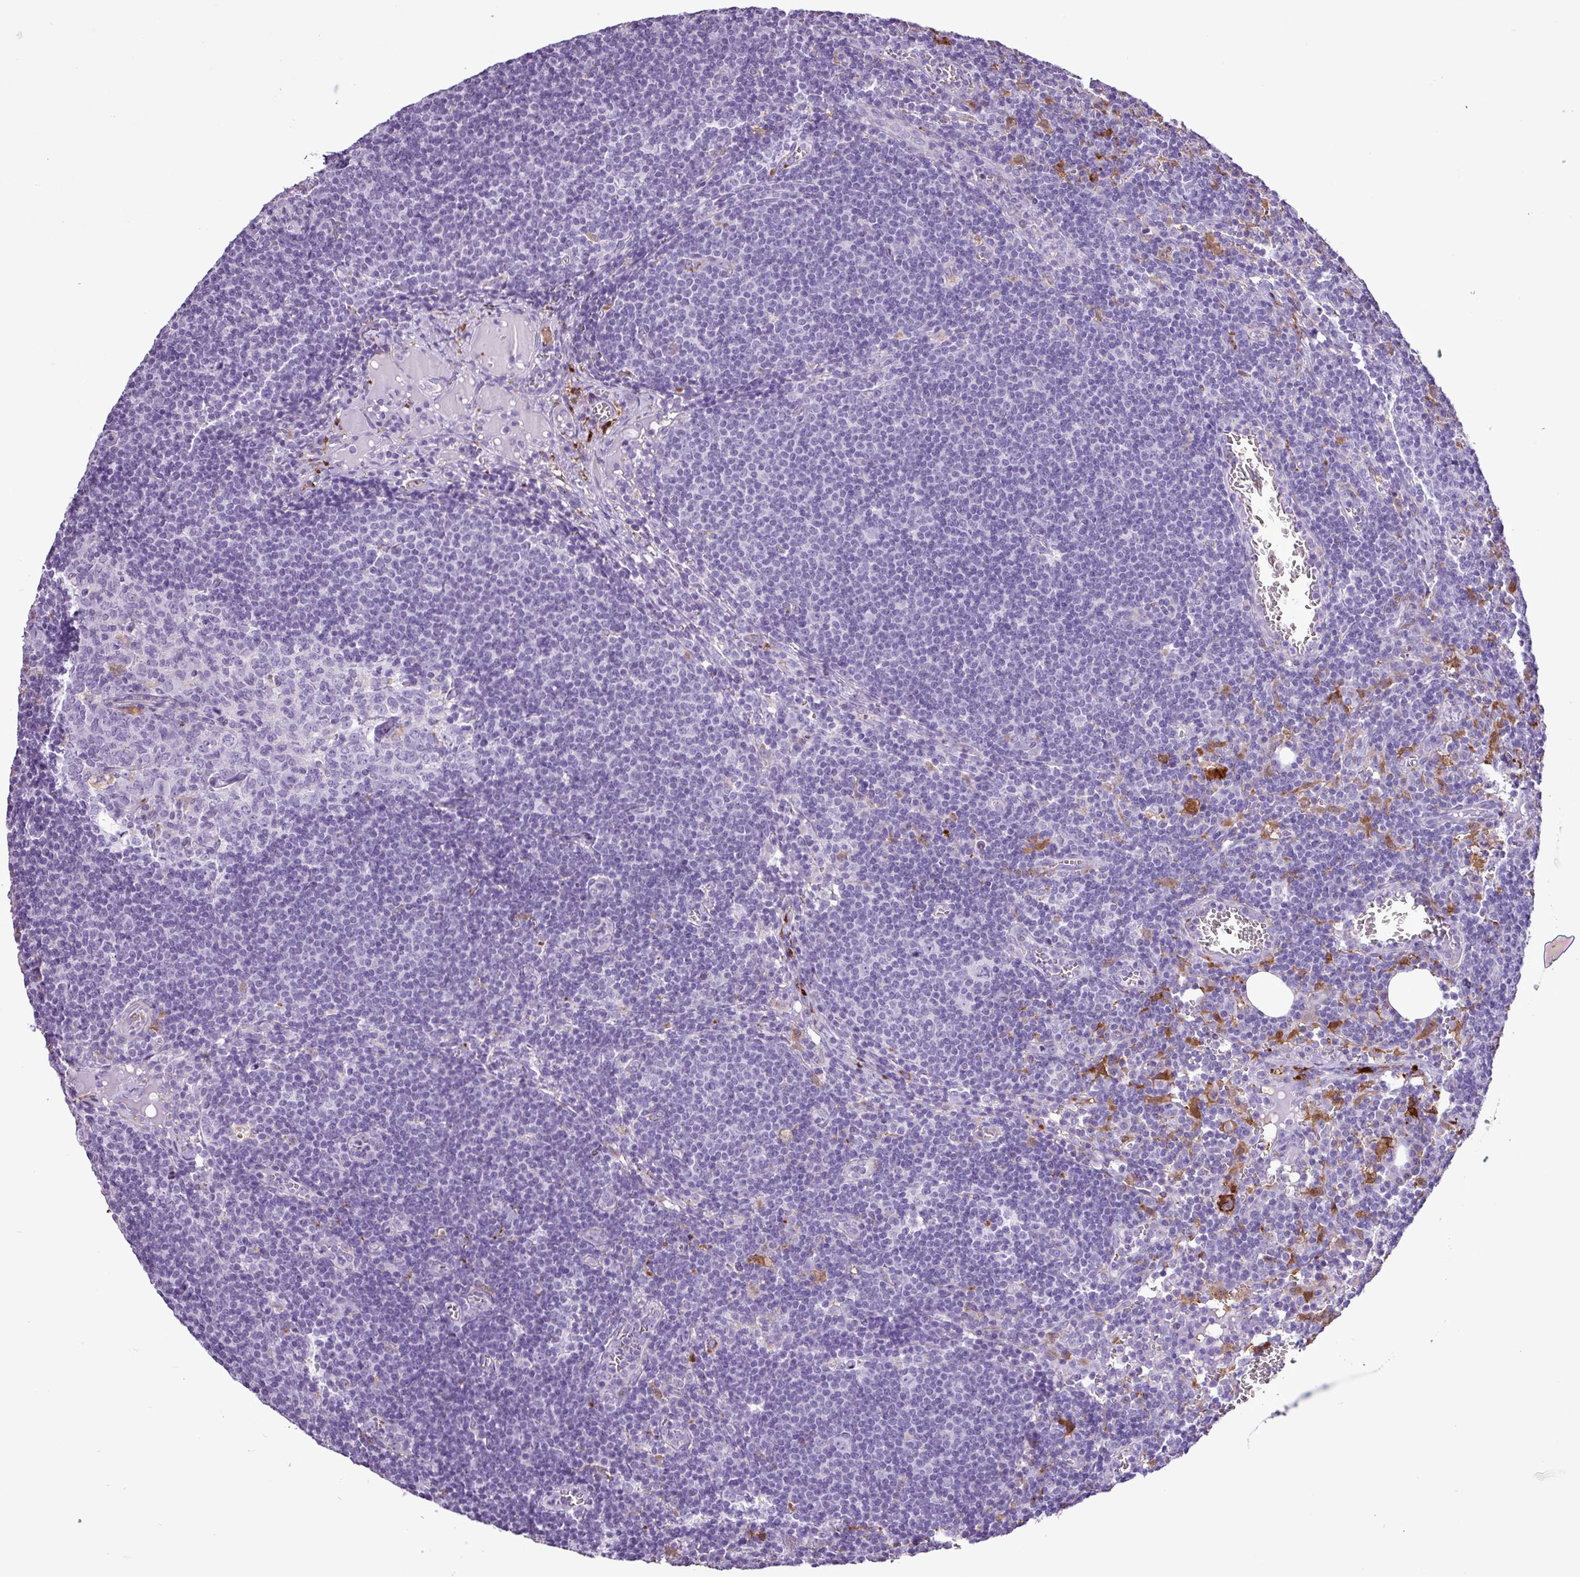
{"staining": {"intensity": "negative", "quantity": "none", "location": "none"}, "tissue": "lymph node", "cell_type": "Non-germinal center cells", "image_type": "normal", "snomed": [{"axis": "morphology", "description": "Normal tissue, NOS"}, {"axis": "topography", "description": "Lymph node"}], "caption": "High power microscopy histopathology image of an IHC micrograph of benign lymph node, revealing no significant staining in non-germinal center cells.", "gene": "TMEM200C", "patient": {"sex": "female", "age": 27}}